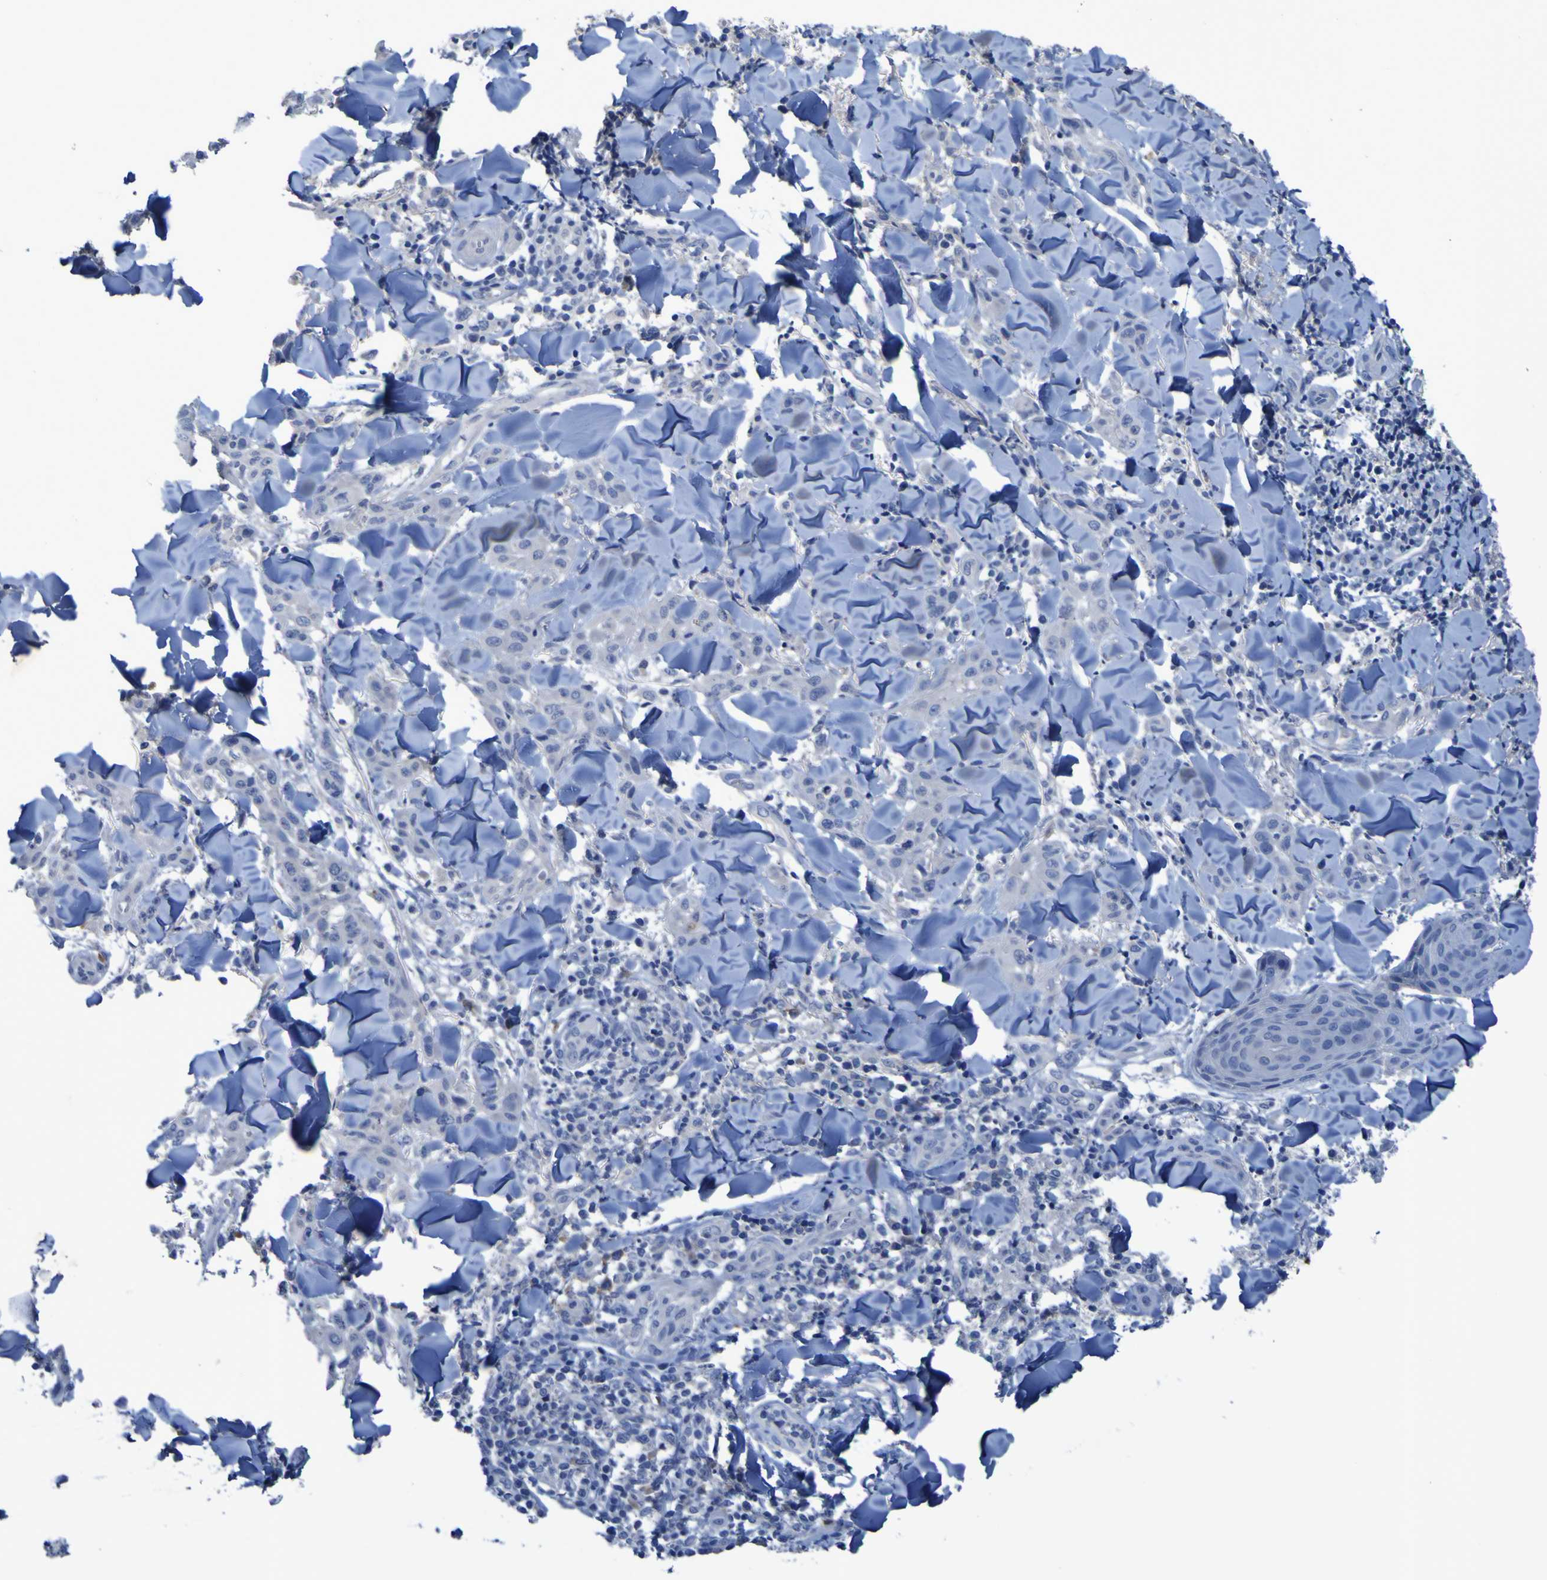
{"staining": {"intensity": "negative", "quantity": "none", "location": "none"}, "tissue": "skin cancer", "cell_type": "Tumor cells", "image_type": "cancer", "snomed": [{"axis": "morphology", "description": "Squamous cell carcinoma, NOS"}, {"axis": "topography", "description": "Skin"}], "caption": "High power microscopy photomicrograph of an immunohistochemistry micrograph of skin cancer (squamous cell carcinoma), revealing no significant staining in tumor cells.", "gene": "SGK2", "patient": {"sex": "male", "age": 24}}